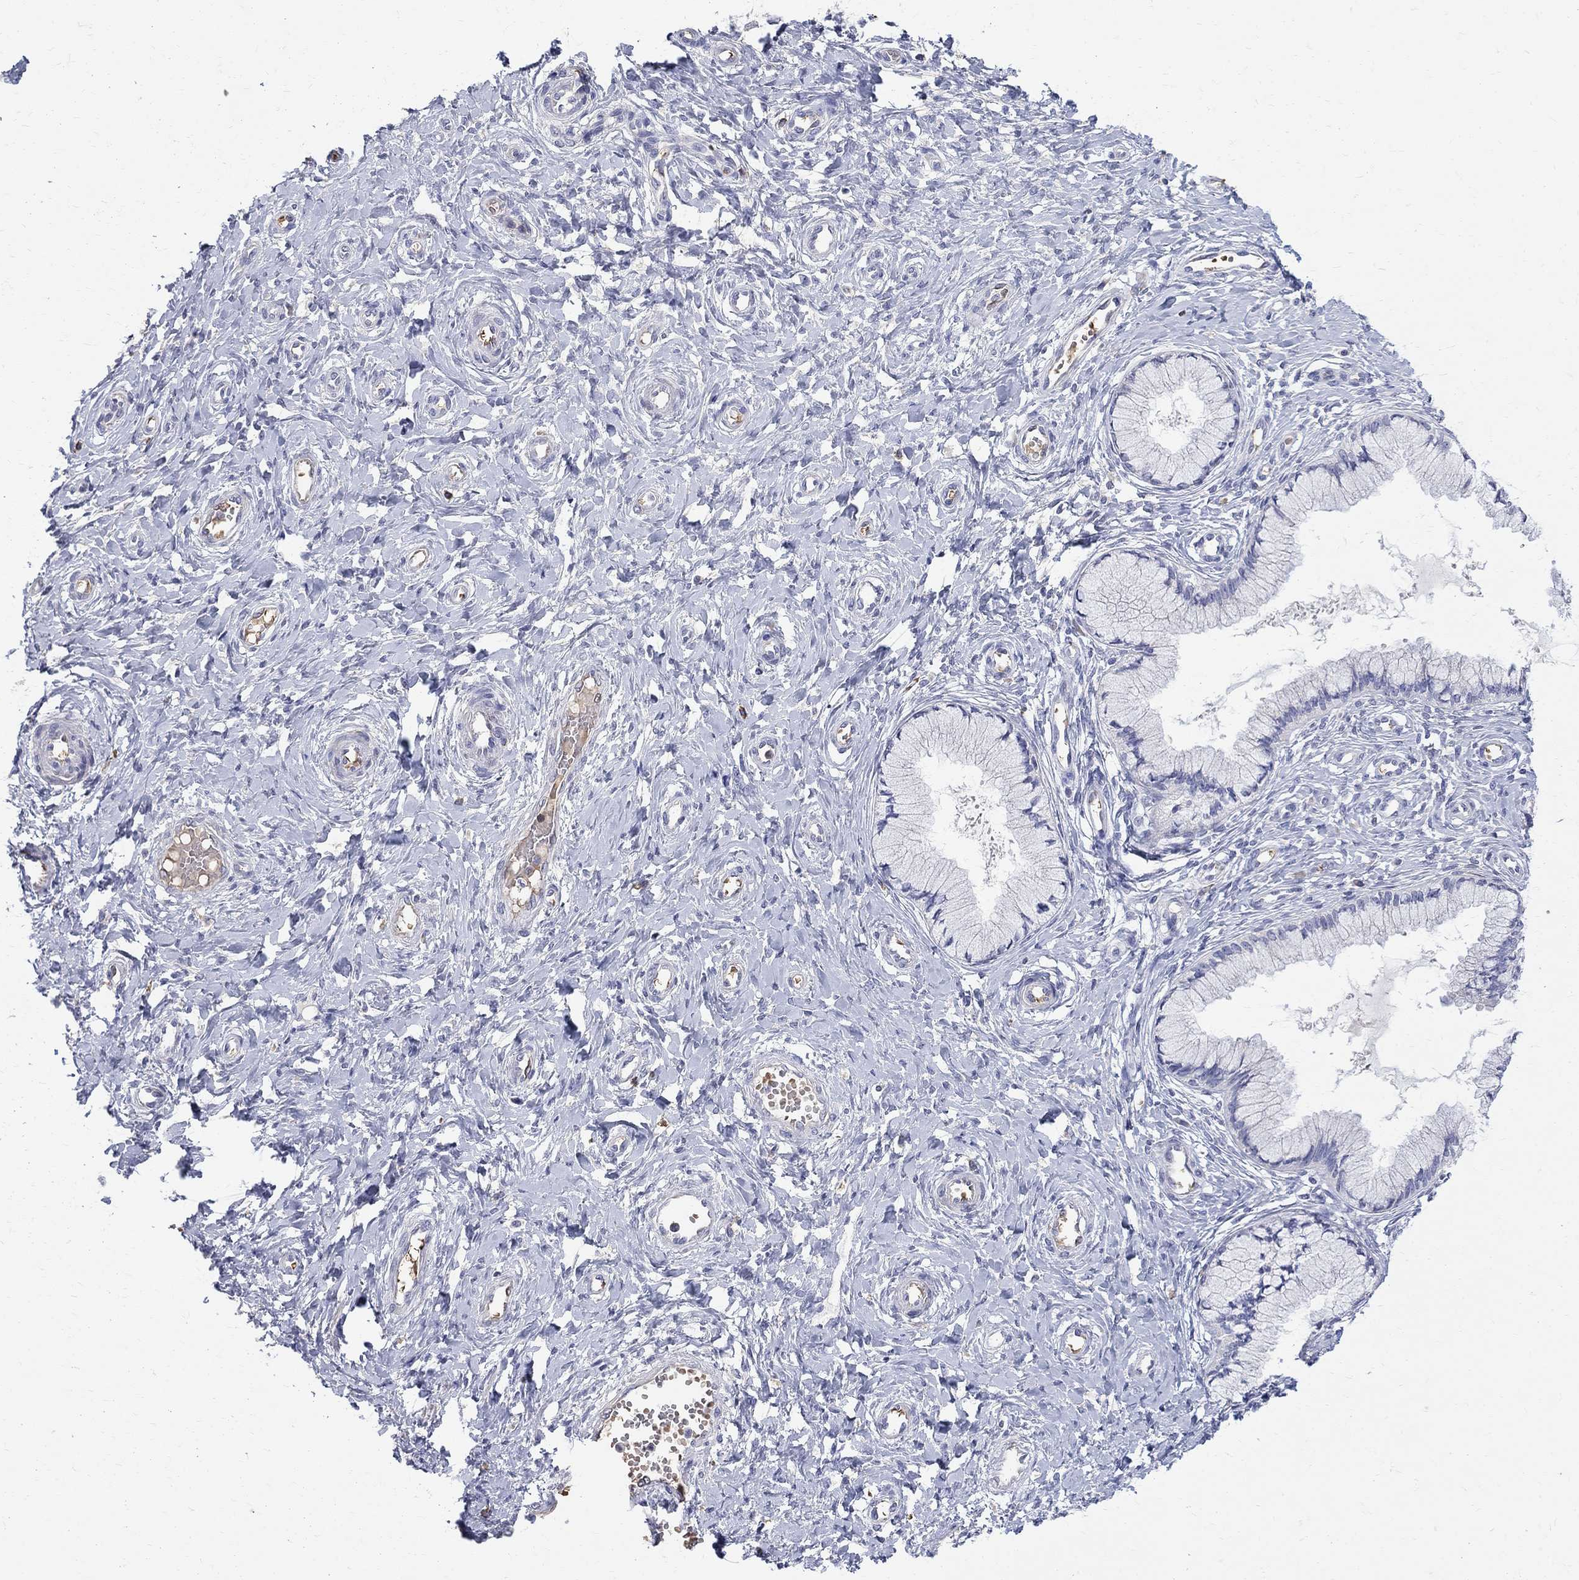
{"staining": {"intensity": "negative", "quantity": "none", "location": "none"}, "tissue": "cervix", "cell_type": "Glandular cells", "image_type": "normal", "snomed": [{"axis": "morphology", "description": "Normal tissue, NOS"}, {"axis": "topography", "description": "Cervix"}], "caption": "Immunohistochemistry histopathology image of unremarkable cervix stained for a protein (brown), which shows no staining in glandular cells. (Immunohistochemistry (ihc), brightfield microscopy, high magnification).", "gene": "AGER", "patient": {"sex": "female", "age": 37}}